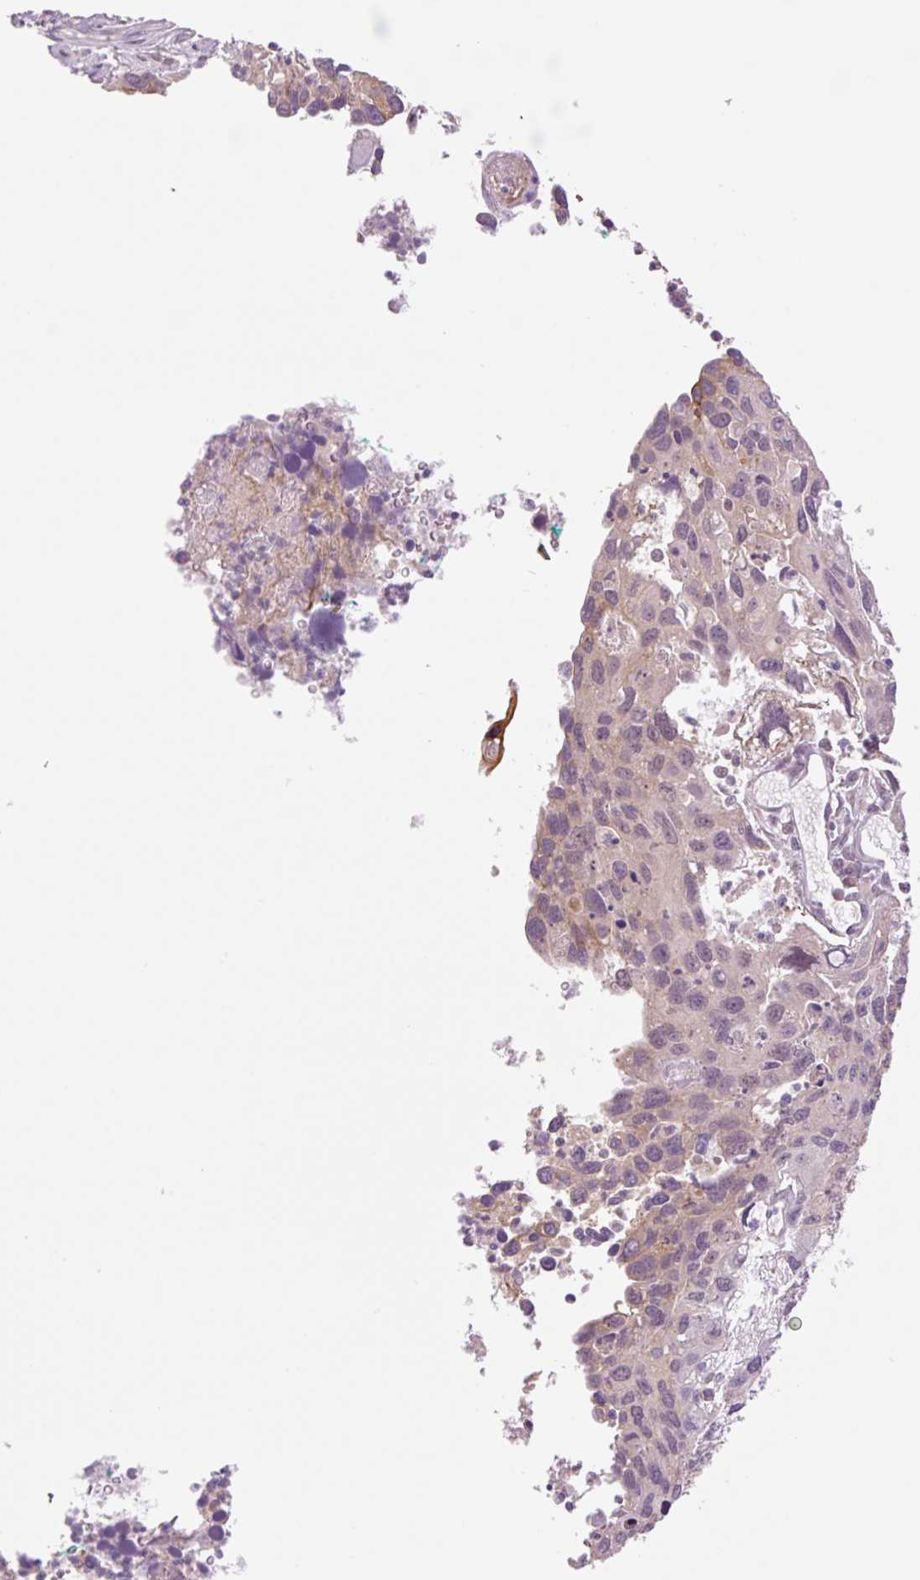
{"staining": {"intensity": "negative", "quantity": "none", "location": "none"}, "tissue": "cervical cancer", "cell_type": "Tumor cells", "image_type": "cancer", "snomed": [{"axis": "morphology", "description": "Squamous cell carcinoma, NOS"}, {"axis": "topography", "description": "Cervix"}], "caption": "Tumor cells show no significant protein staining in cervical squamous cell carcinoma.", "gene": "YJU2B", "patient": {"sex": "female", "age": 55}}